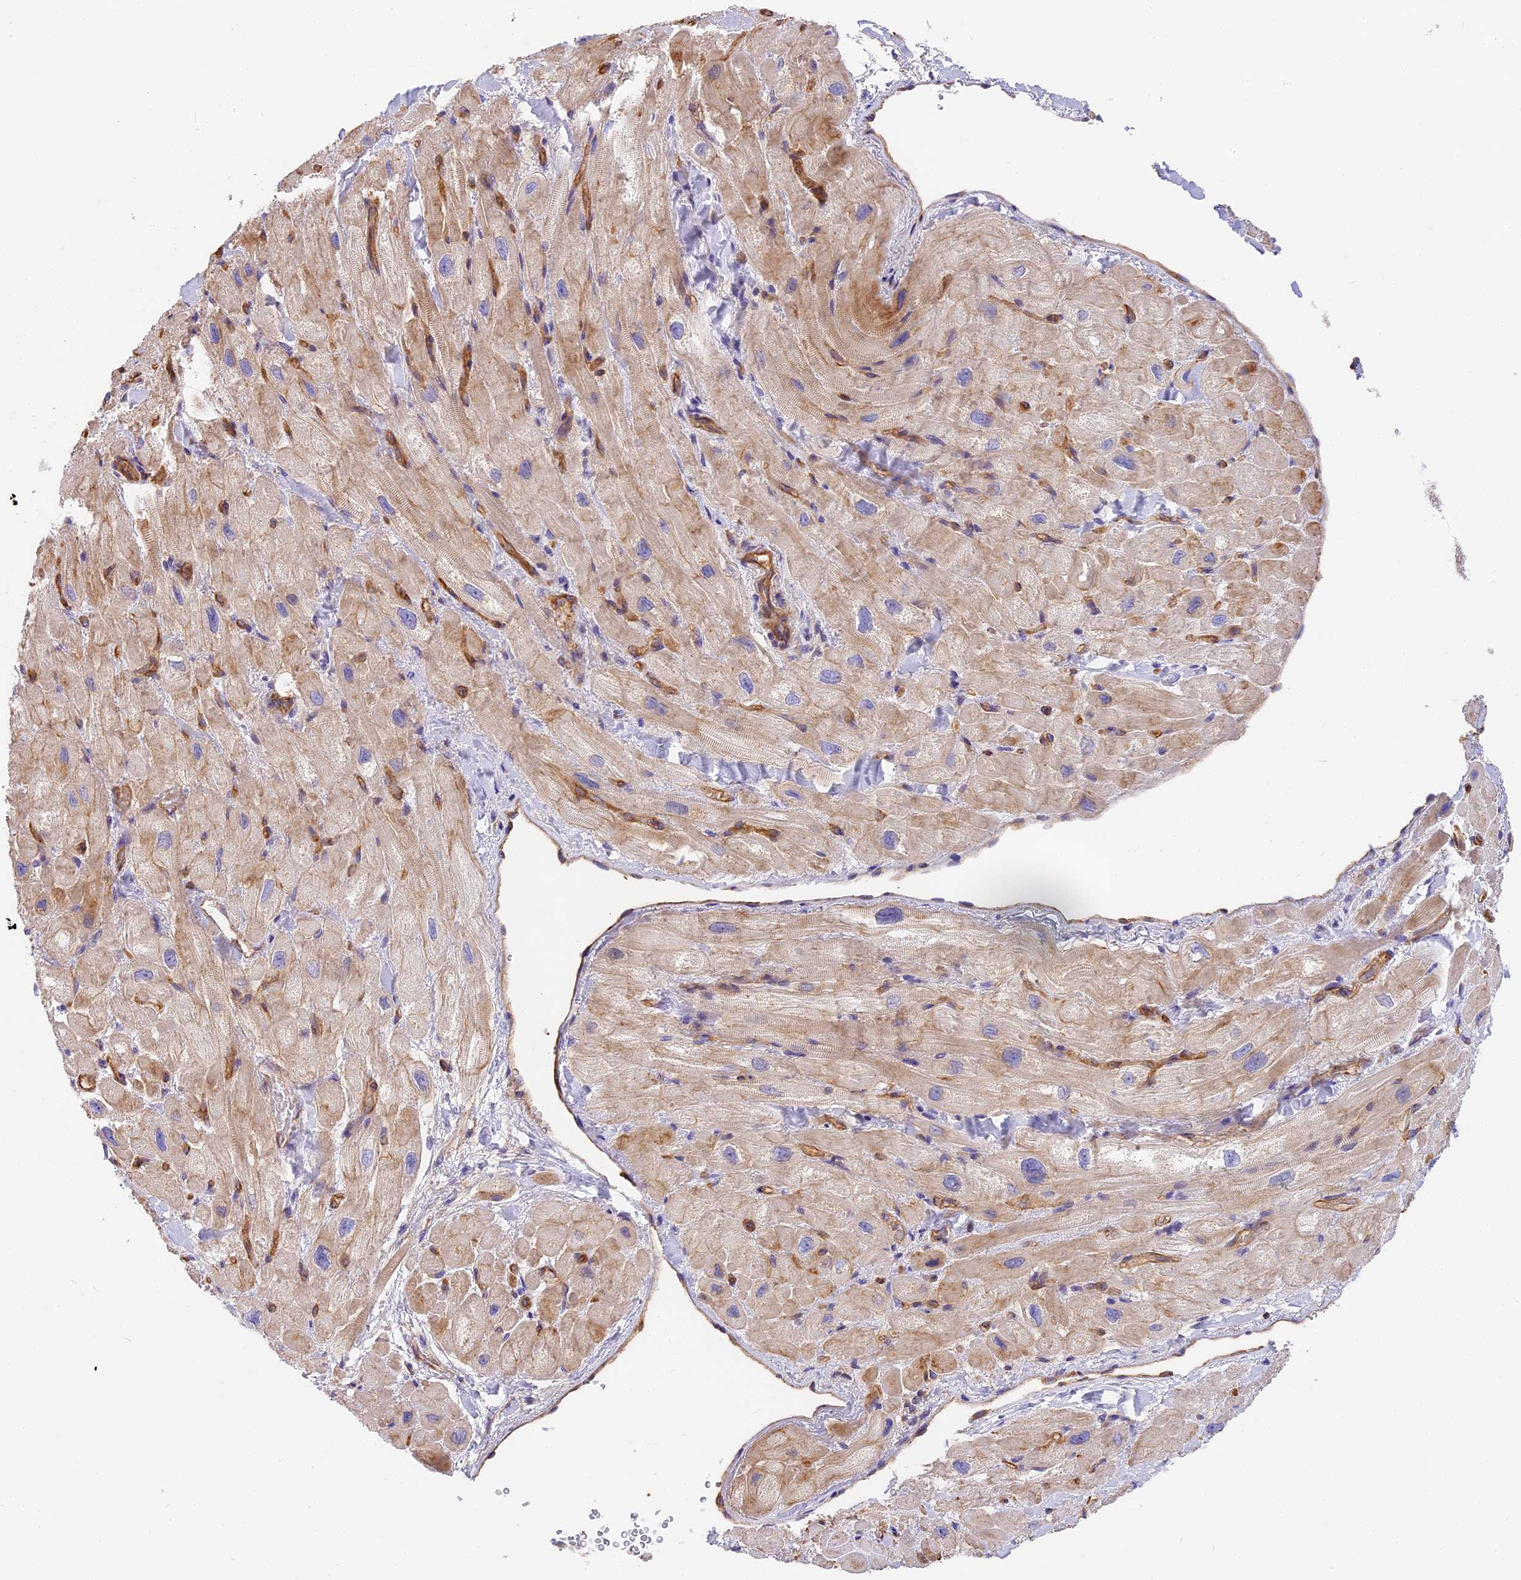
{"staining": {"intensity": "weak", "quantity": "<25%", "location": "cytoplasmic/membranous"}, "tissue": "heart muscle", "cell_type": "Cardiomyocytes", "image_type": "normal", "snomed": [{"axis": "morphology", "description": "Normal tissue, NOS"}, {"axis": "topography", "description": "Heart"}], "caption": "Heart muscle stained for a protein using immunohistochemistry (IHC) exhibits no positivity cardiomyocytes.", "gene": "VPS18", "patient": {"sex": "male", "age": 65}}